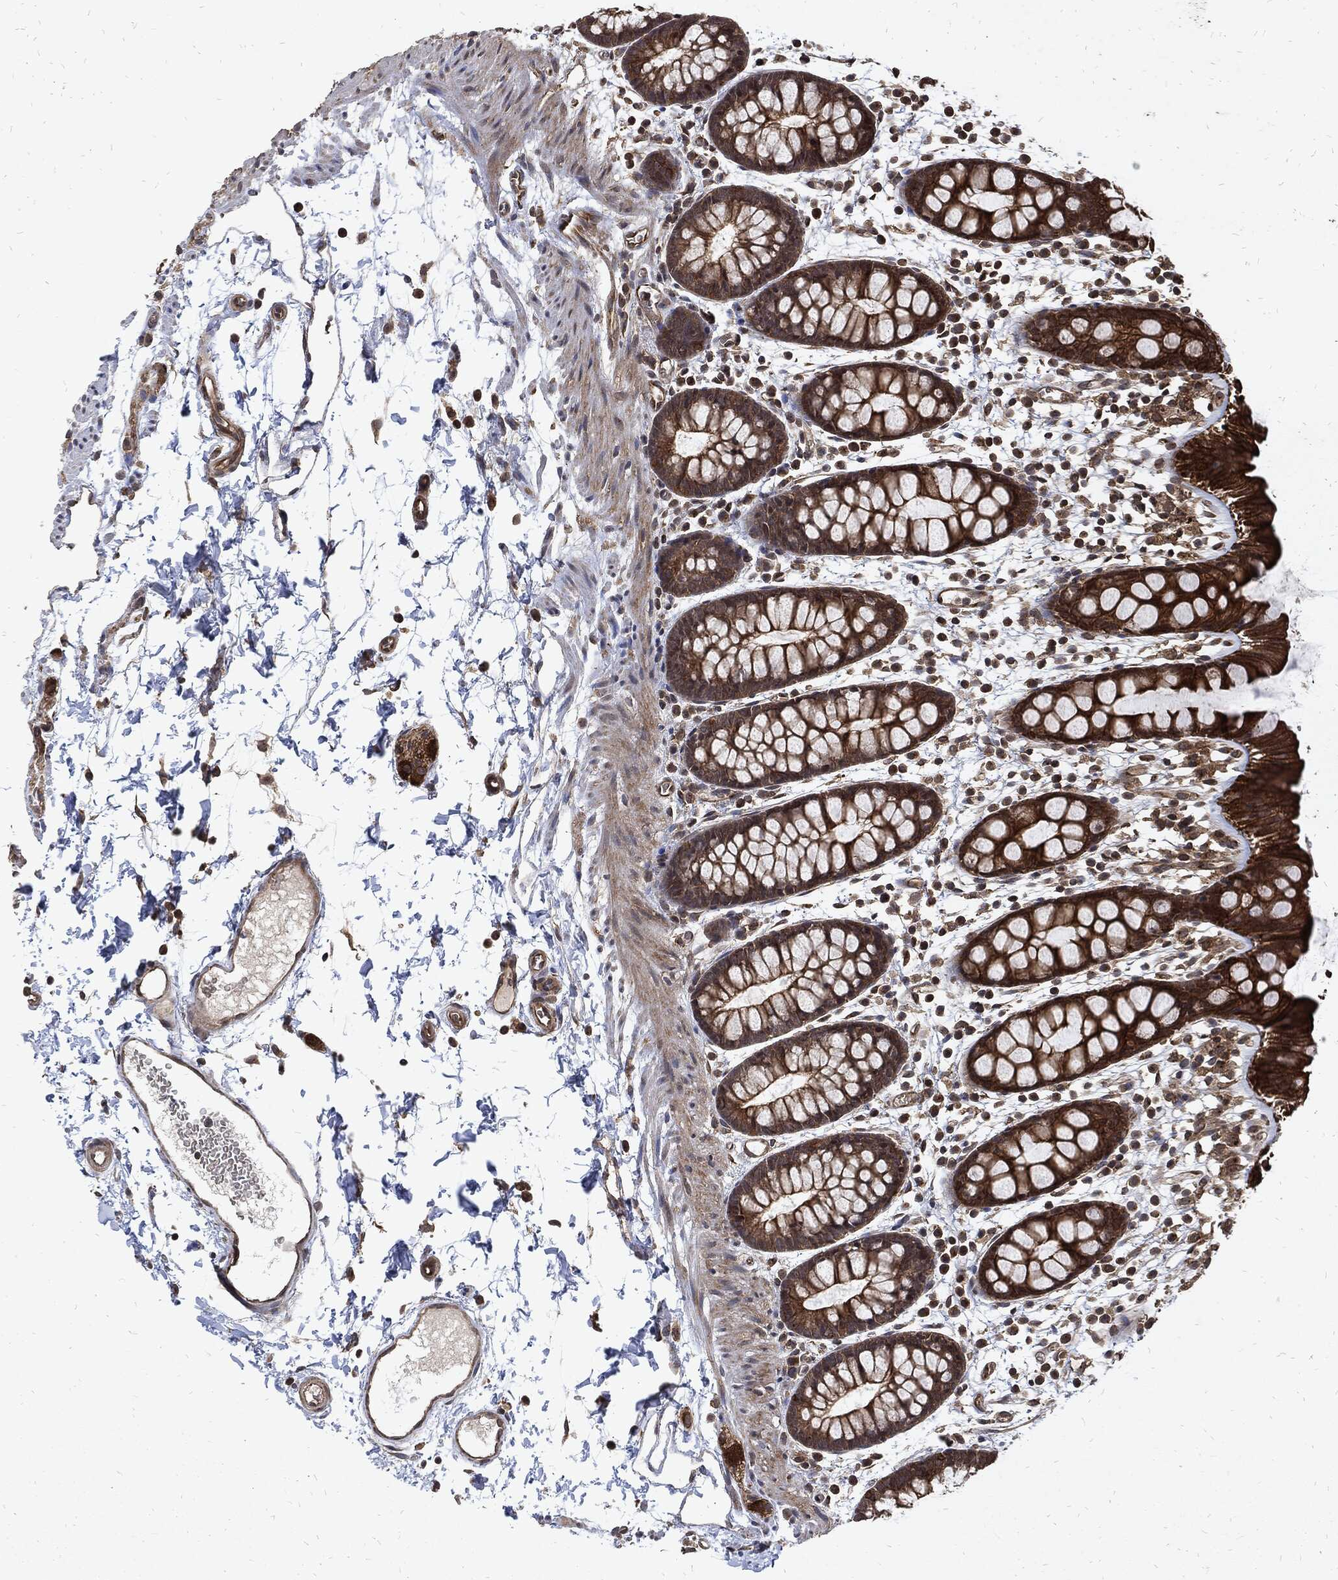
{"staining": {"intensity": "strong", "quantity": "25%-75%", "location": "cytoplasmic/membranous"}, "tissue": "rectum", "cell_type": "Glandular cells", "image_type": "normal", "snomed": [{"axis": "morphology", "description": "Normal tissue, NOS"}, {"axis": "topography", "description": "Rectum"}], "caption": "Glandular cells exhibit strong cytoplasmic/membranous staining in approximately 25%-75% of cells in normal rectum. The staining was performed using DAB (3,3'-diaminobenzidine) to visualize the protein expression in brown, while the nuclei were stained in blue with hematoxylin (Magnification: 20x).", "gene": "DCTN1", "patient": {"sex": "male", "age": 57}}